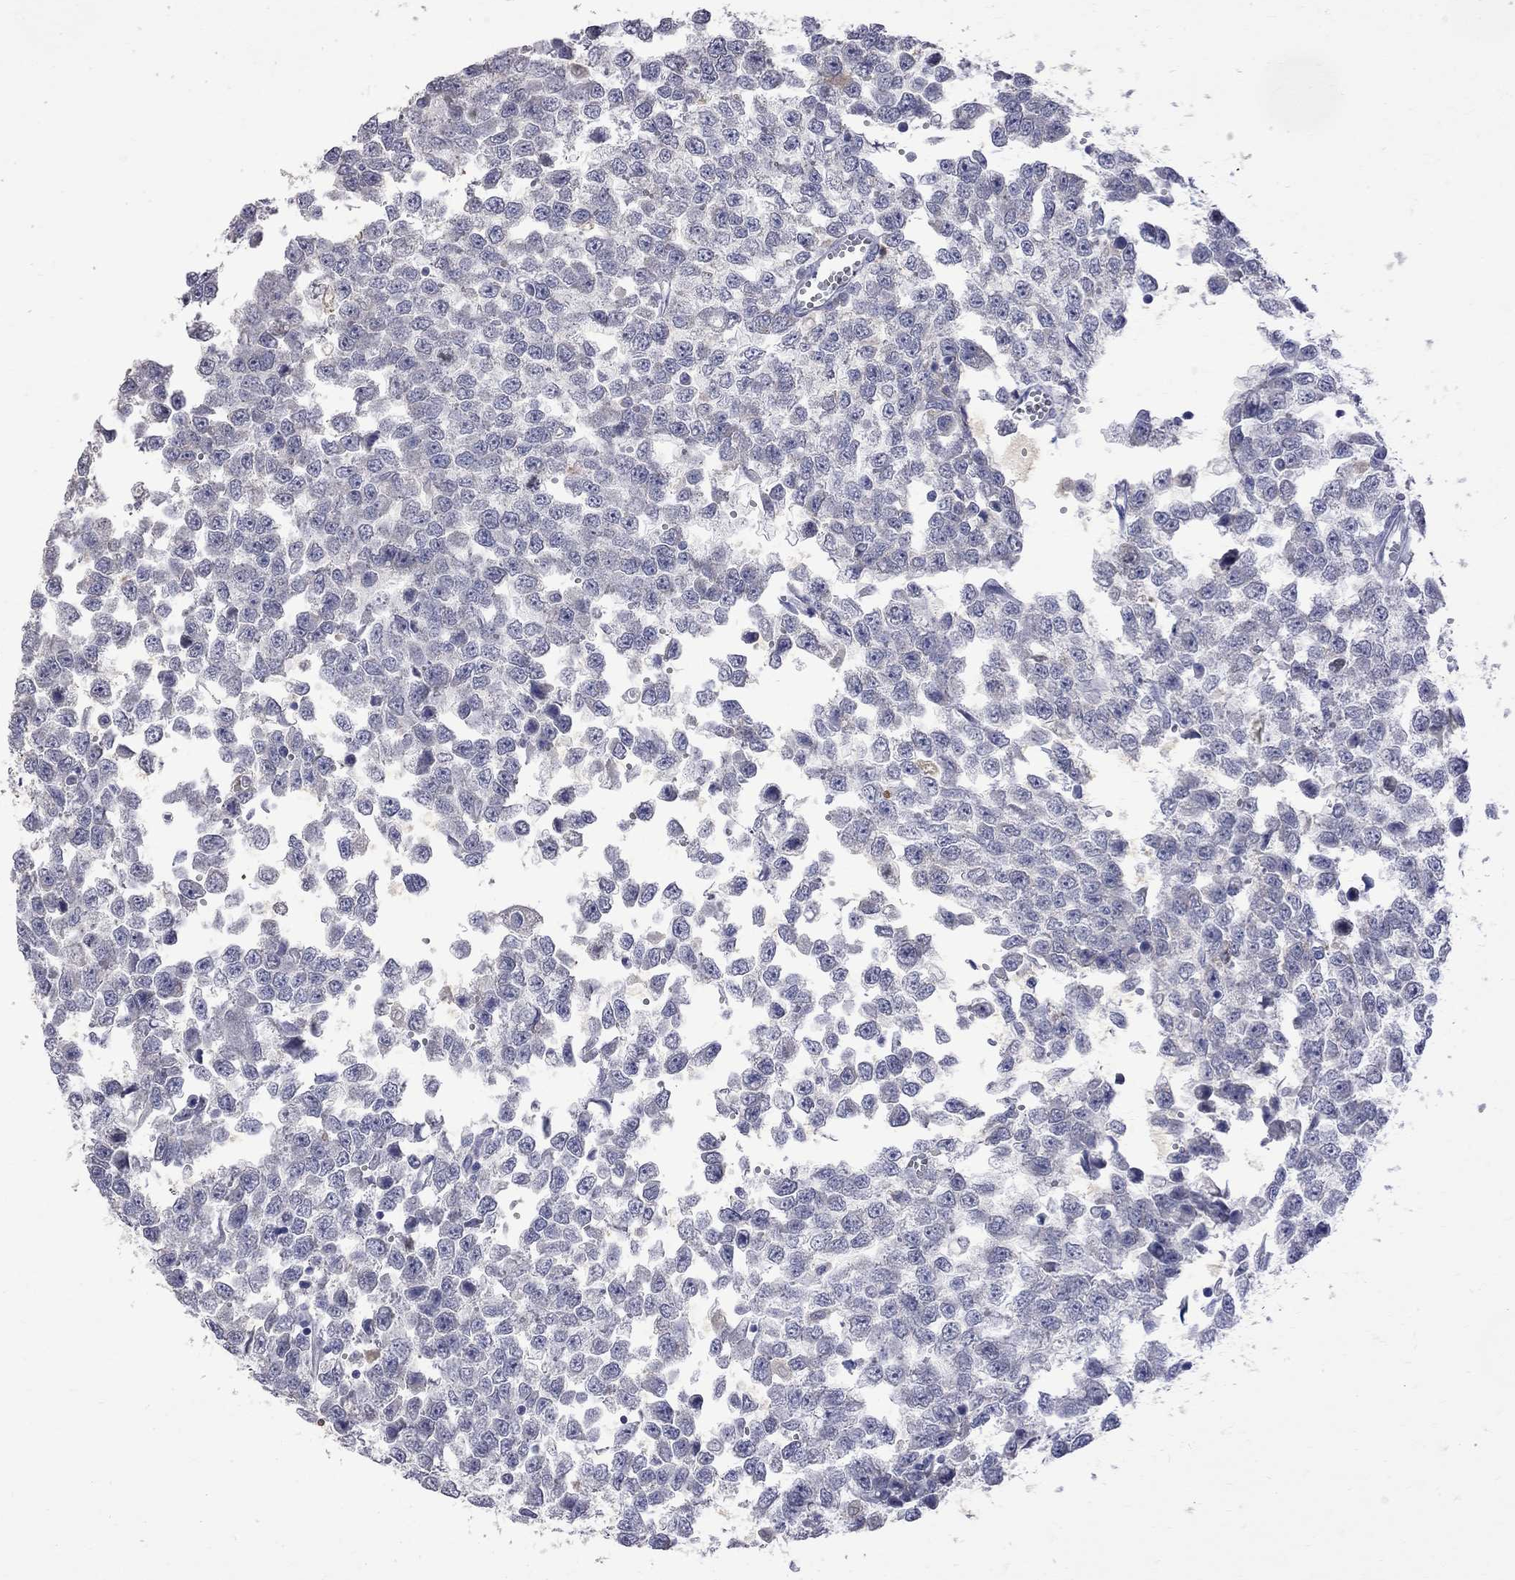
{"staining": {"intensity": "weak", "quantity": "<25%", "location": "cytoplasmic/membranous"}, "tissue": "testis cancer", "cell_type": "Tumor cells", "image_type": "cancer", "snomed": [{"axis": "morphology", "description": "Normal tissue, NOS"}, {"axis": "morphology", "description": "Seminoma, NOS"}, {"axis": "topography", "description": "Testis"}, {"axis": "topography", "description": "Epididymis"}], "caption": "DAB (3,3'-diaminobenzidine) immunohistochemical staining of human seminoma (testis) reveals no significant positivity in tumor cells. The staining is performed using DAB brown chromogen with nuclei counter-stained in using hematoxylin.", "gene": "CKAP2", "patient": {"sex": "male", "age": 34}}